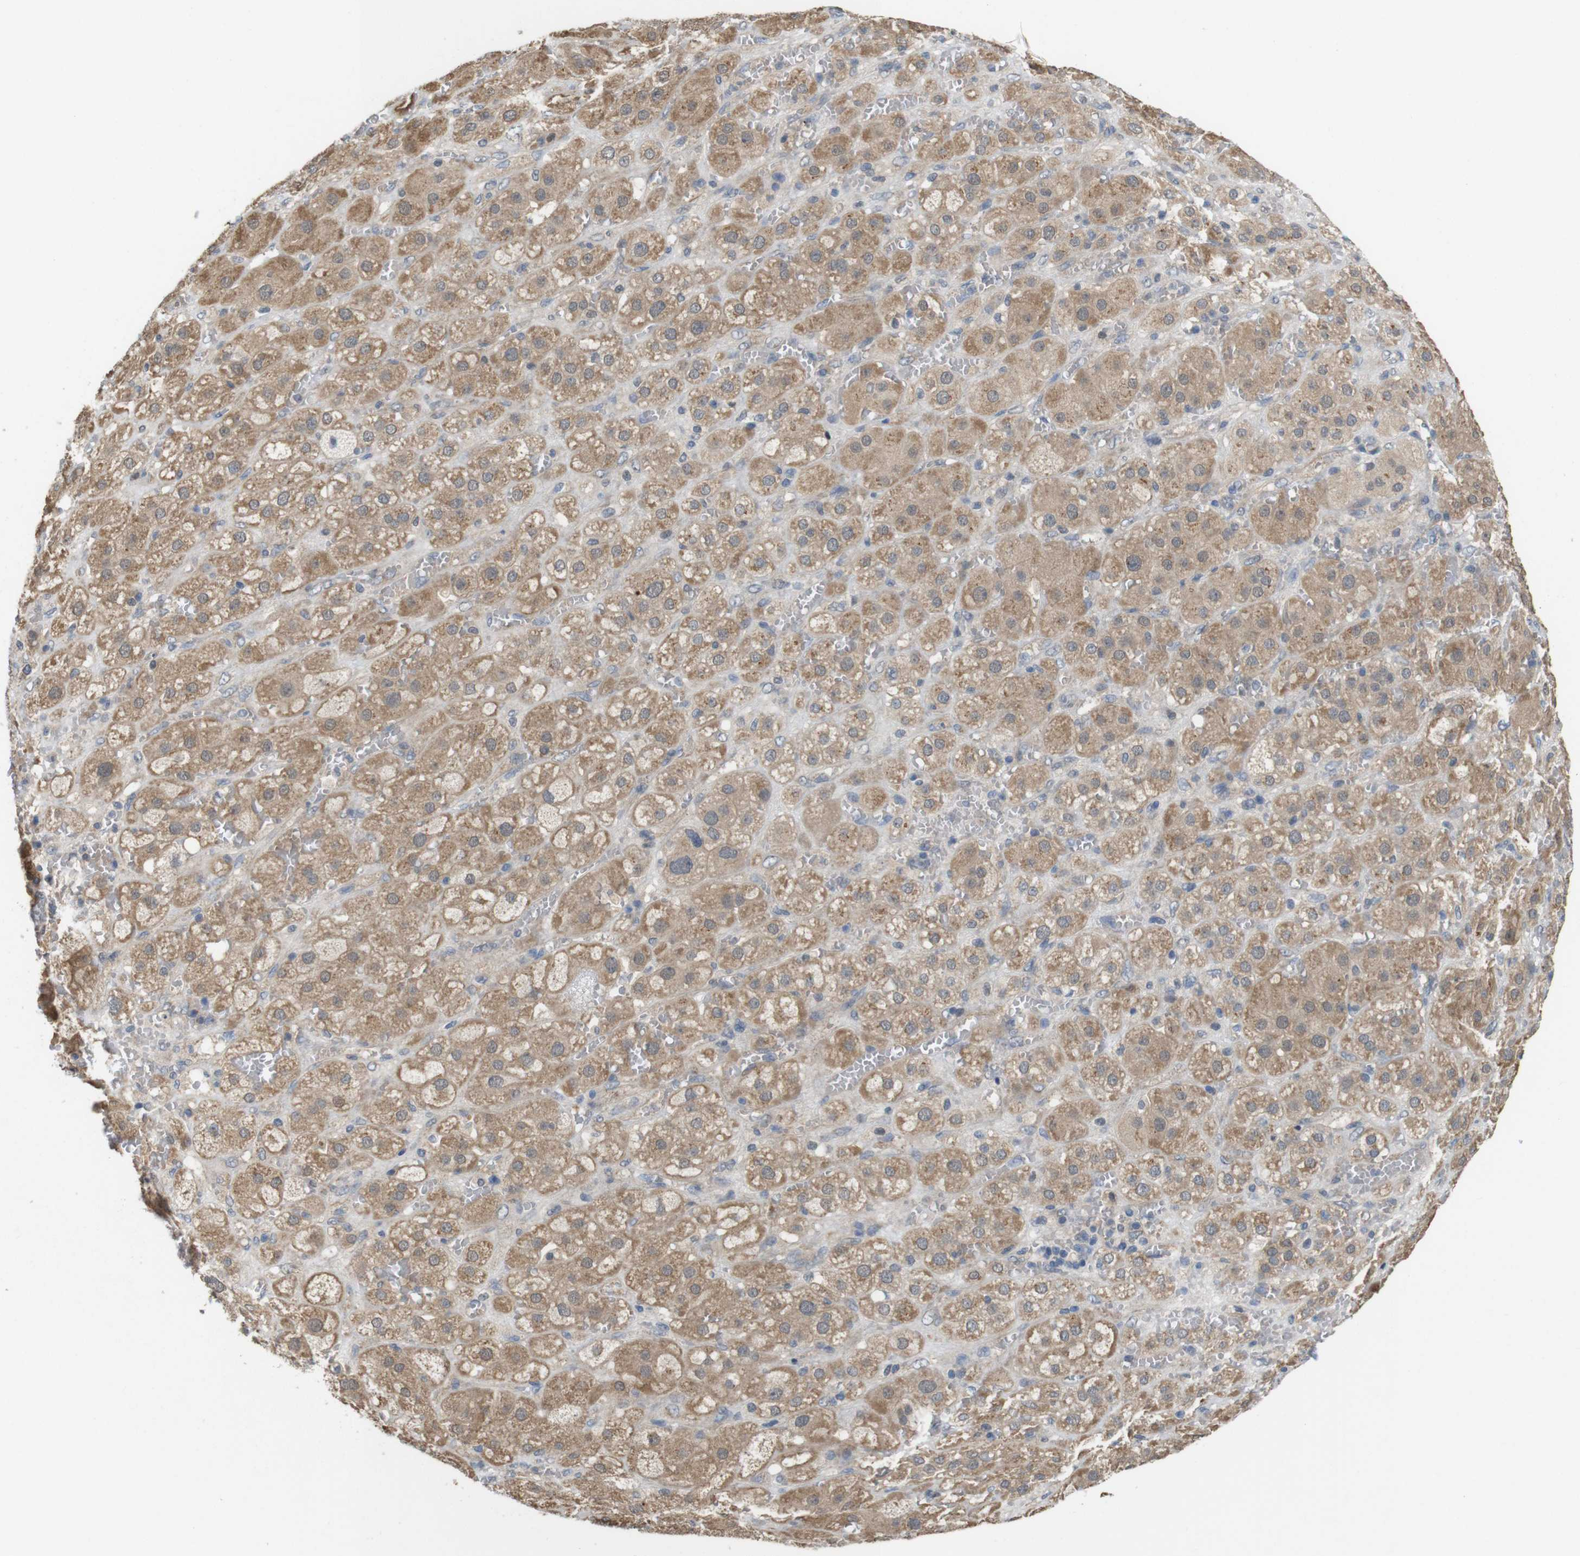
{"staining": {"intensity": "moderate", "quantity": ">75%", "location": "cytoplasmic/membranous"}, "tissue": "adrenal gland", "cell_type": "Glandular cells", "image_type": "normal", "snomed": [{"axis": "morphology", "description": "Normal tissue, NOS"}, {"axis": "topography", "description": "Adrenal gland"}], "caption": "Brown immunohistochemical staining in unremarkable adrenal gland shows moderate cytoplasmic/membranous staining in approximately >75% of glandular cells. Immunohistochemistry stains the protein of interest in brown and the nuclei are stained blue.", "gene": "CDC34", "patient": {"sex": "female", "age": 47}}